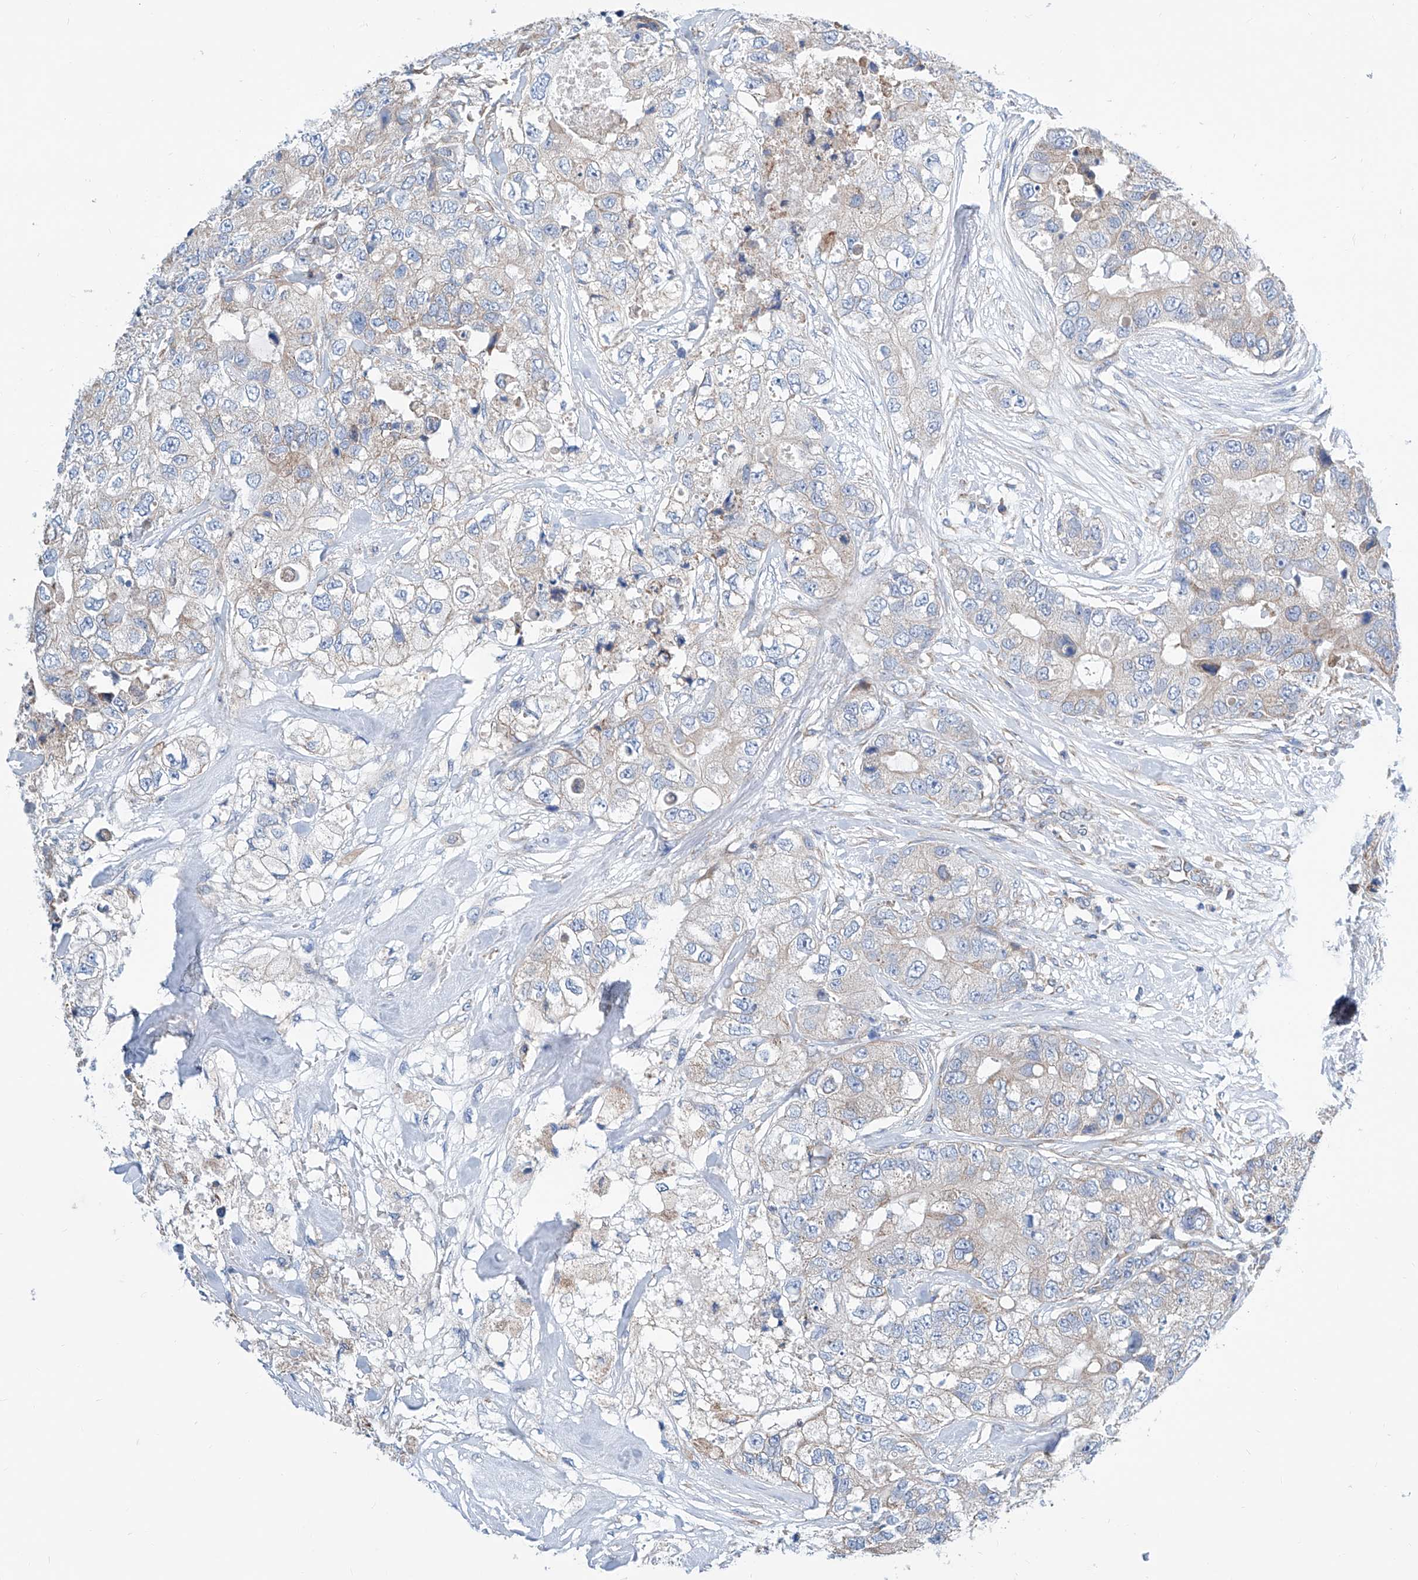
{"staining": {"intensity": "weak", "quantity": "<25%", "location": "cytoplasmic/membranous"}, "tissue": "breast cancer", "cell_type": "Tumor cells", "image_type": "cancer", "snomed": [{"axis": "morphology", "description": "Duct carcinoma"}, {"axis": "topography", "description": "Breast"}], "caption": "Immunohistochemistry image of human breast cancer stained for a protein (brown), which exhibits no positivity in tumor cells.", "gene": "MAD2L1", "patient": {"sex": "female", "age": 62}}